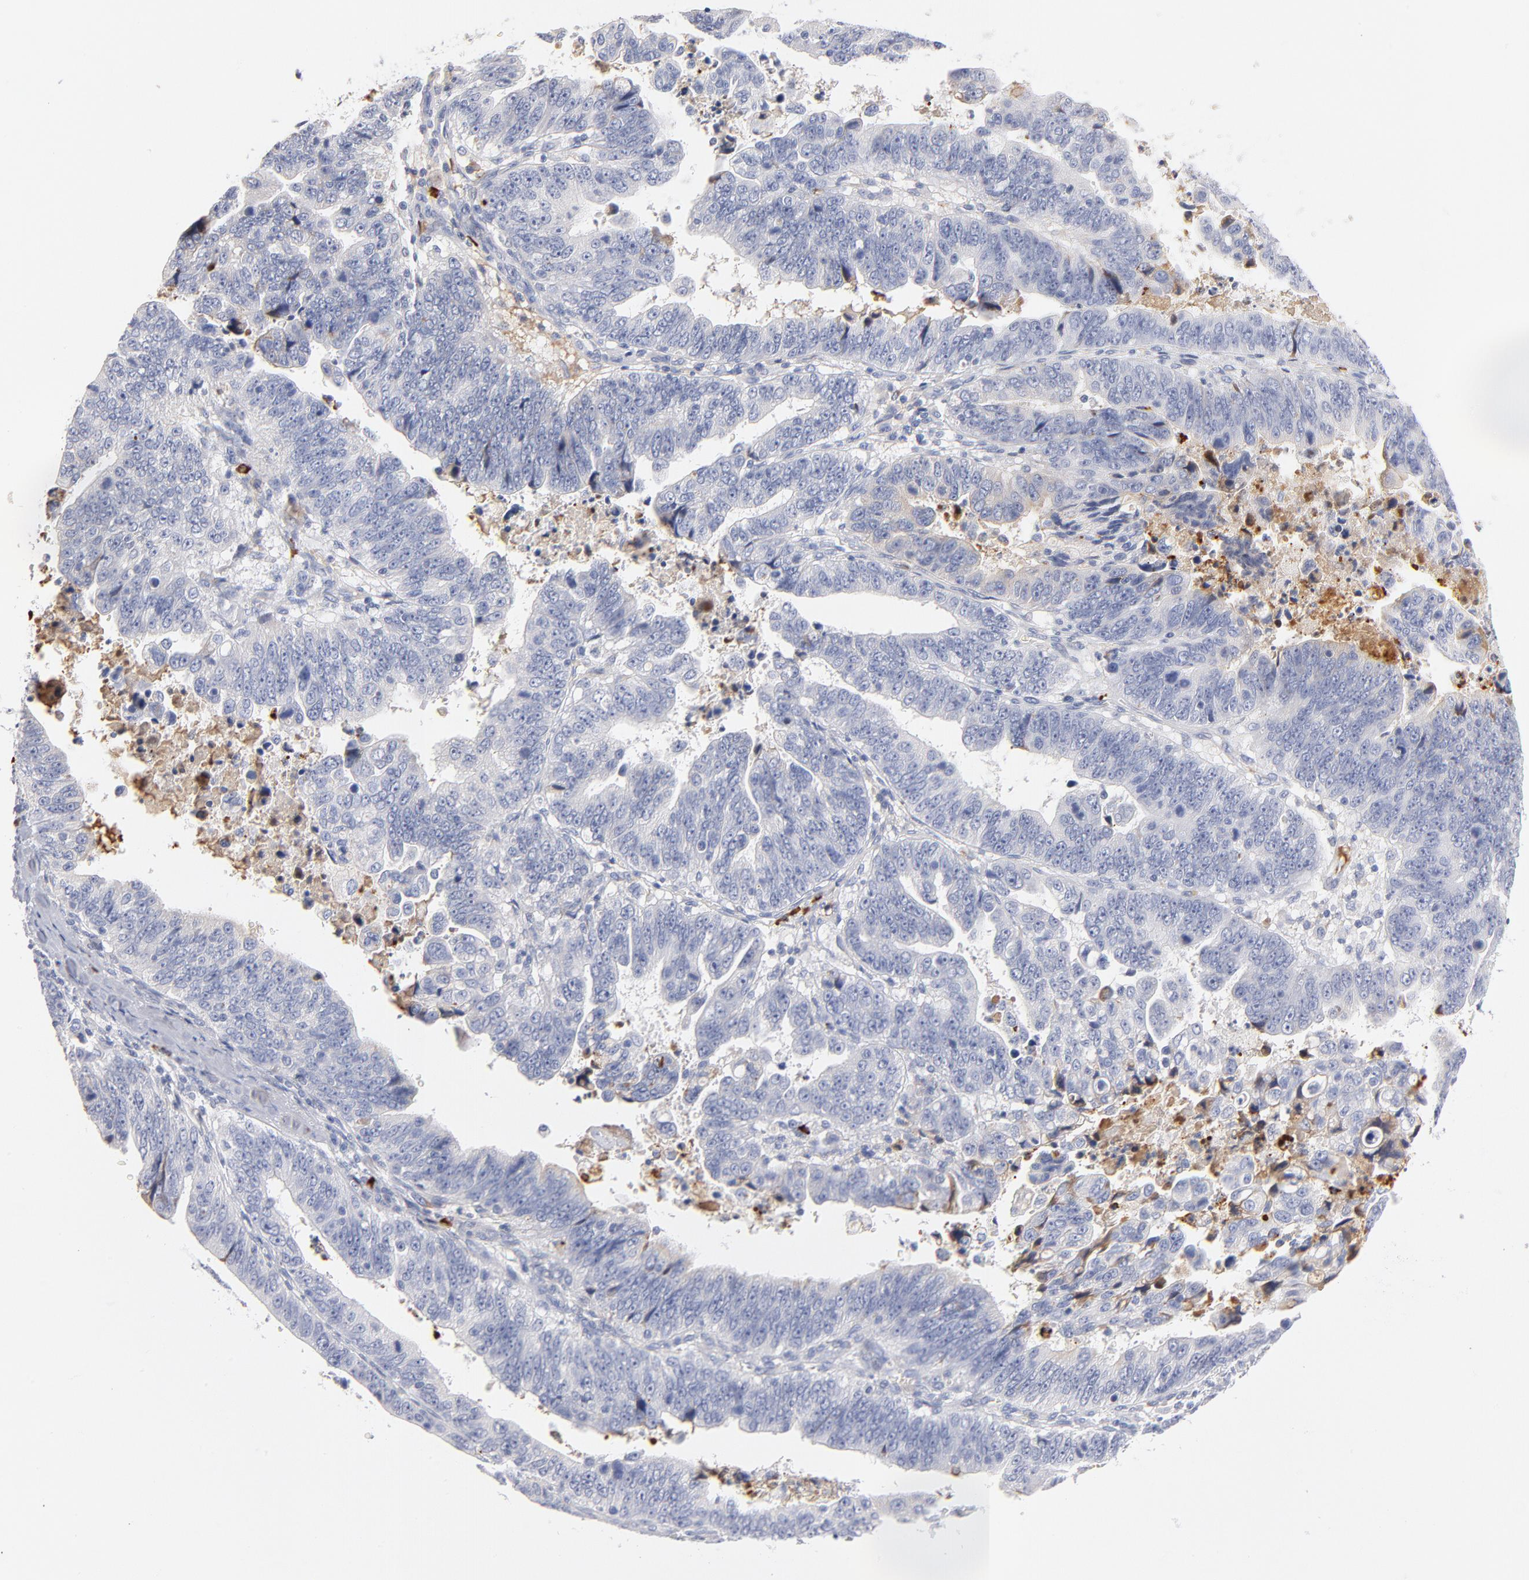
{"staining": {"intensity": "negative", "quantity": "none", "location": "none"}, "tissue": "stomach cancer", "cell_type": "Tumor cells", "image_type": "cancer", "snomed": [{"axis": "morphology", "description": "Adenocarcinoma, NOS"}, {"axis": "topography", "description": "Stomach, upper"}], "caption": "Tumor cells are negative for protein expression in human adenocarcinoma (stomach).", "gene": "PLAT", "patient": {"sex": "female", "age": 50}}